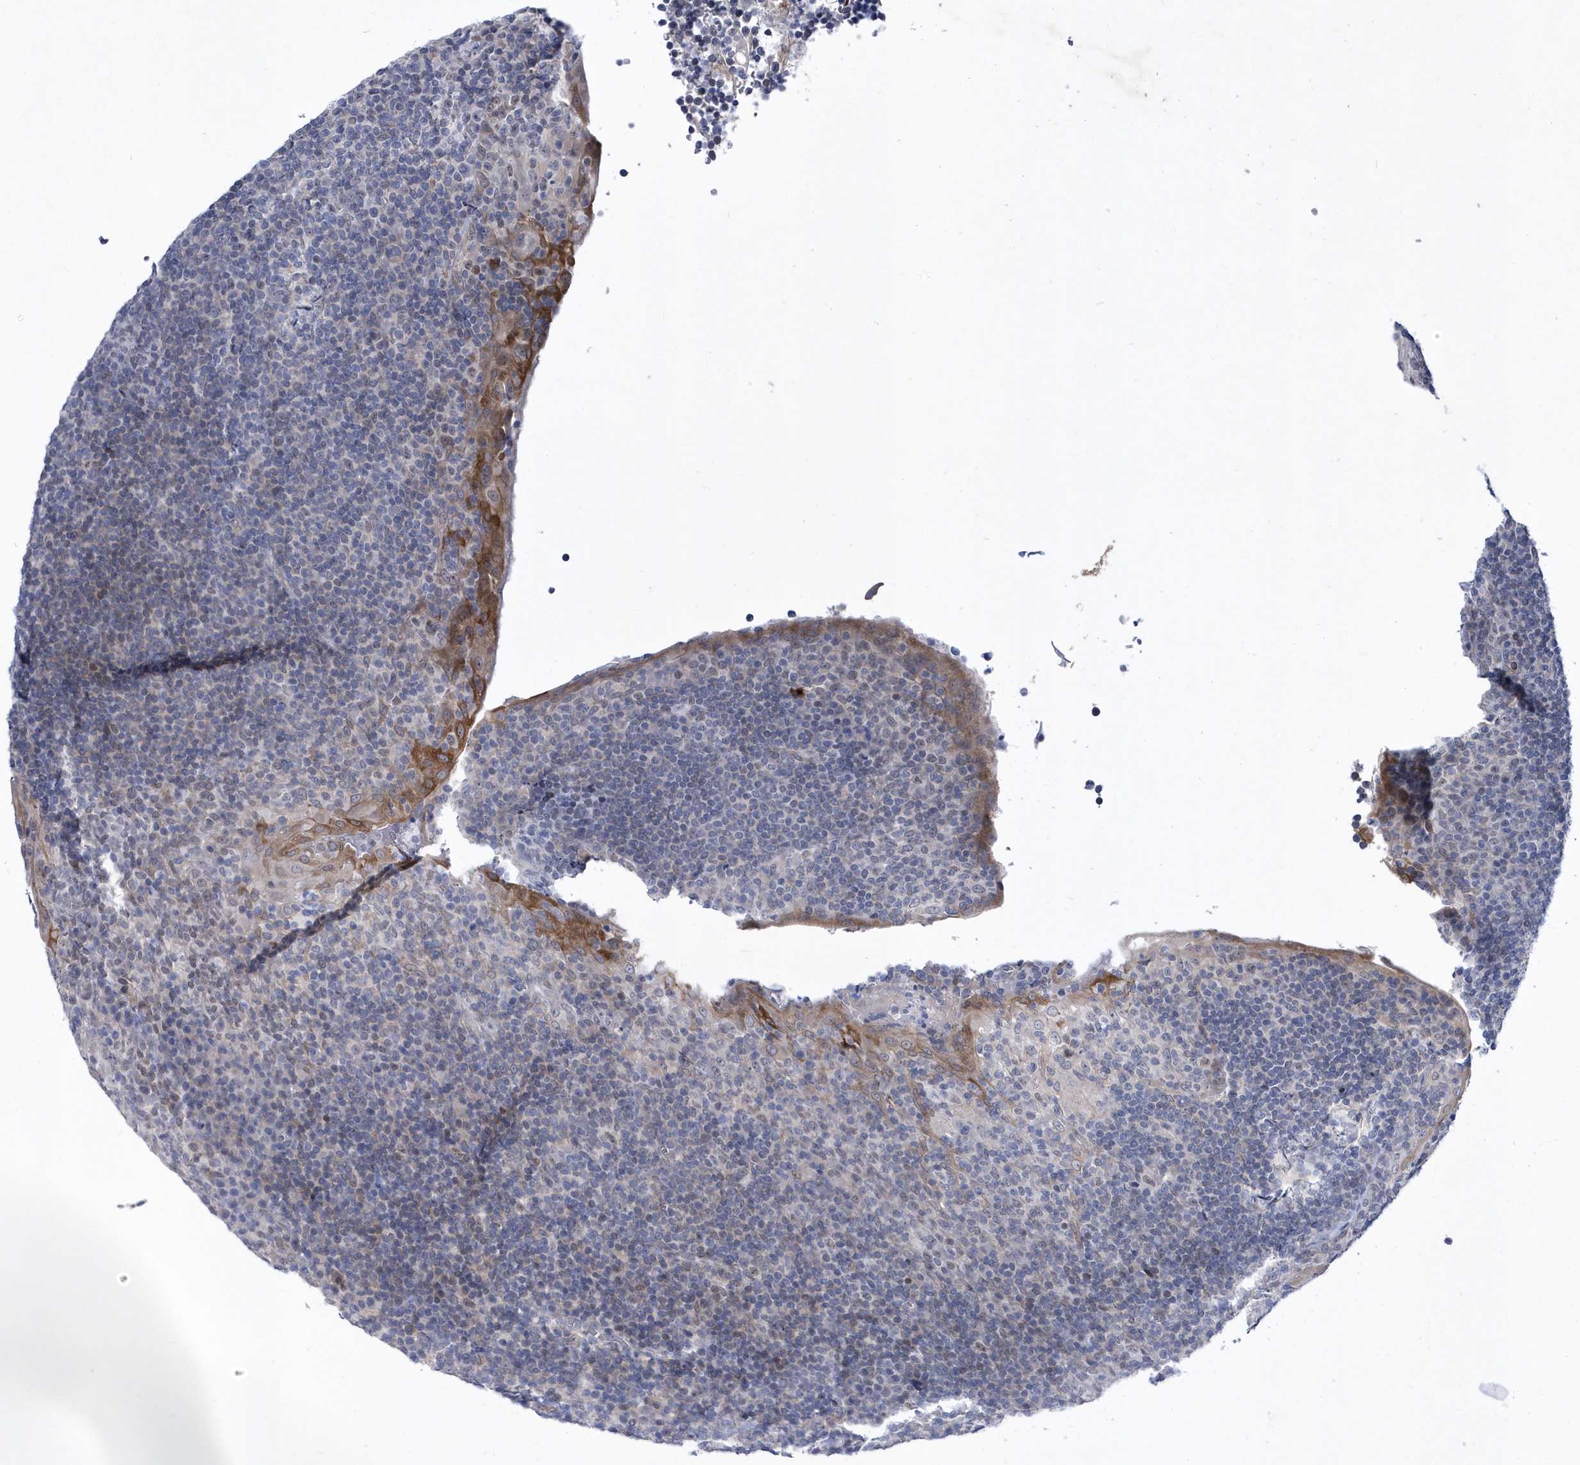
{"staining": {"intensity": "negative", "quantity": "none", "location": "none"}, "tissue": "tonsil", "cell_type": "Germinal center cells", "image_type": "normal", "snomed": [{"axis": "morphology", "description": "Normal tissue, NOS"}, {"axis": "topography", "description": "Tonsil"}], "caption": "Immunohistochemical staining of benign human tonsil demonstrates no significant staining in germinal center cells.", "gene": "ZNF875", "patient": {"sex": "male", "age": 37}}